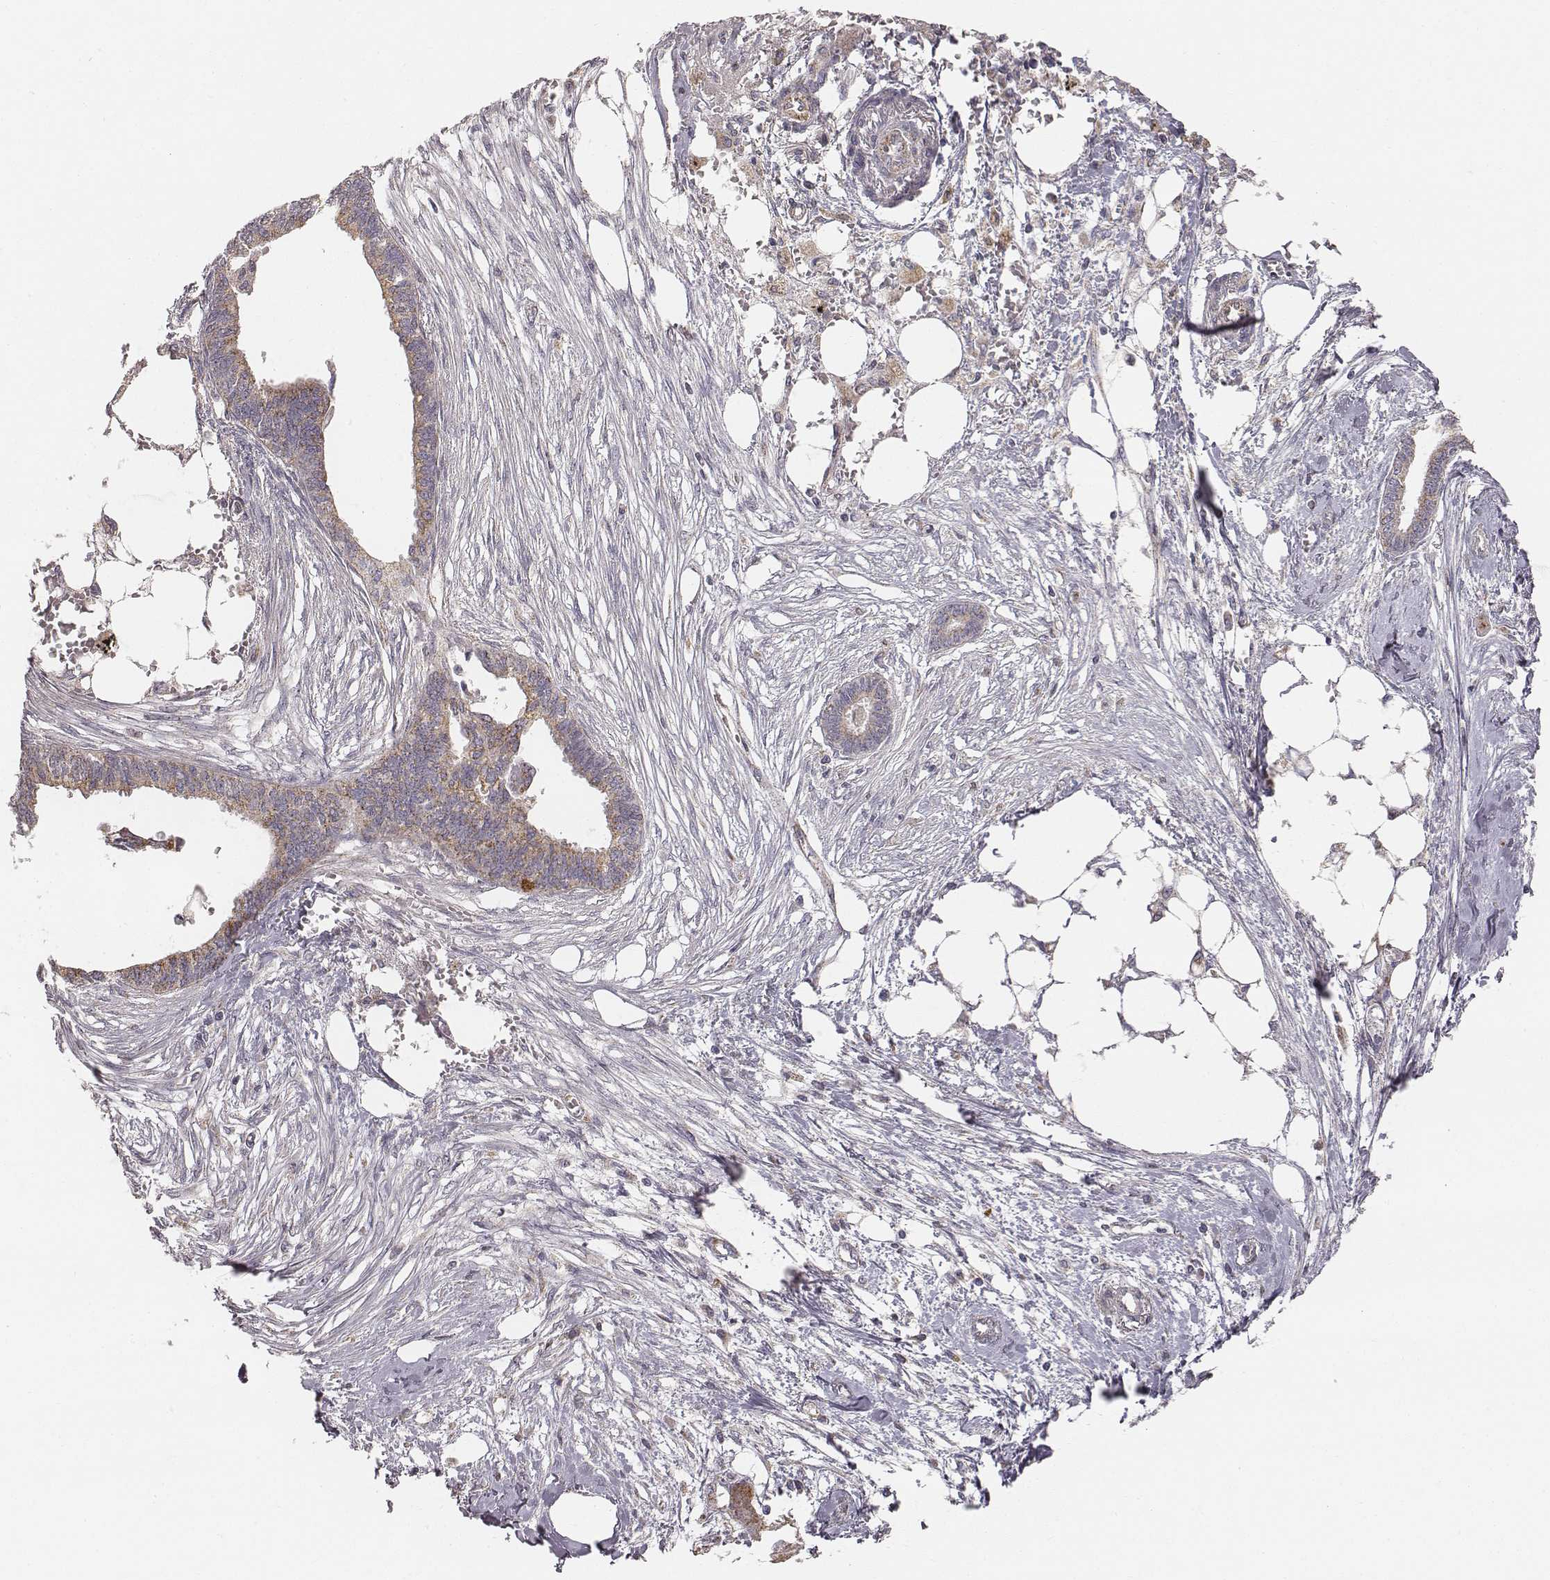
{"staining": {"intensity": "weak", "quantity": ">75%", "location": "cytoplasmic/membranous"}, "tissue": "endometrial cancer", "cell_type": "Tumor cells", "image_type": "cancer", "snomed": [{"axis": "morphology", "description": "Adenocarcinoma, NOS"}, {"axis": "morphology", "description": "Adenocarcinoma, metastatic, NOS"}, {"axis": "topography", "description": "Adipose tissue"}, {"axis": "topography", "description": "Endometrium"}], "caption": "This image demonstrates IHC staining of human endometrial cancer, with low weak cytoplasmic/membranous positivity in about >75% of tumor cells.", "gene": "ABCD3", "patient": {"sex": "female", "age": 67}}